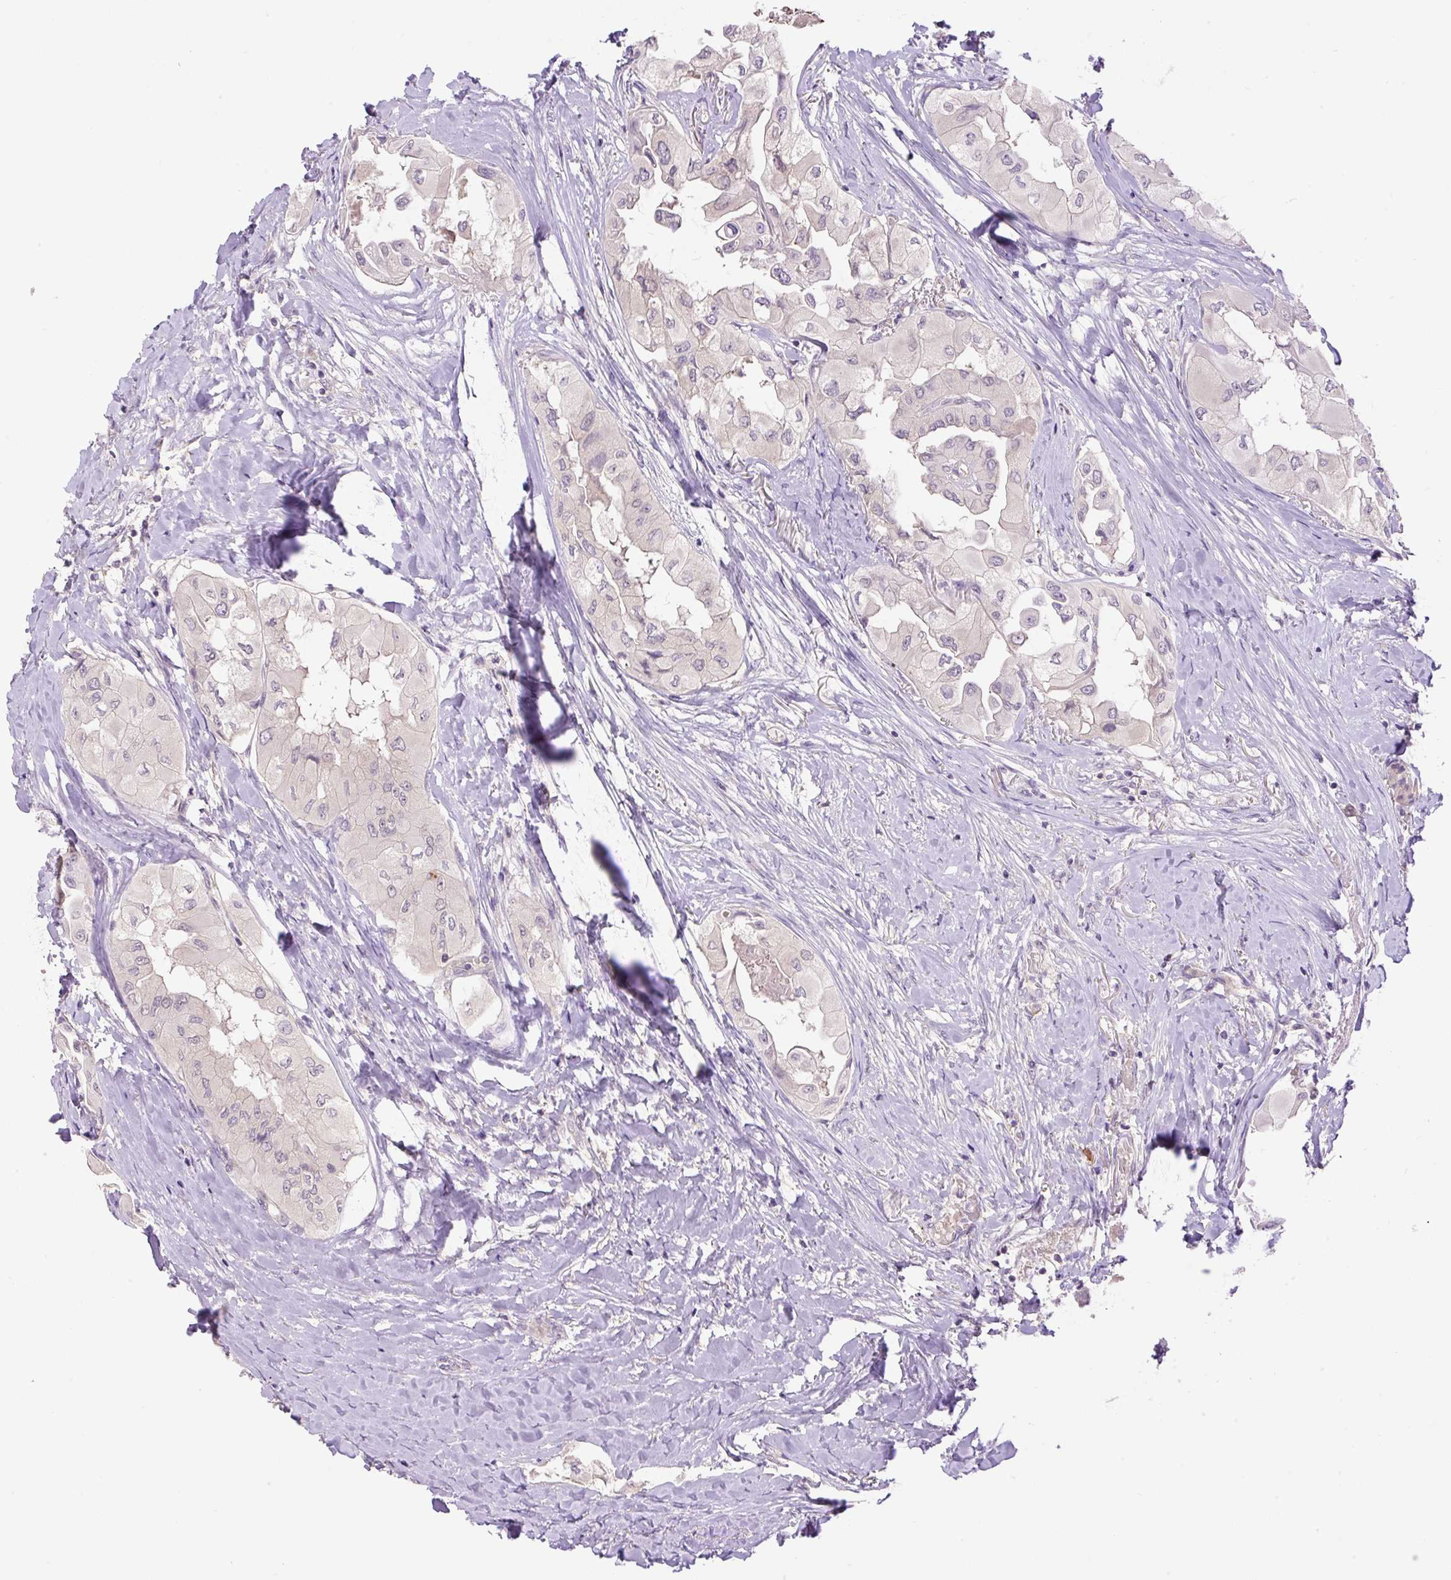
{"staining": {"intensity": "negative", "quantity": "none", "location": "none"}, "tissue": "thyroid cancer", "cell_type": "Tumor cells", "image_type": "cancer", "snomed": [{"axis": "morphology", "description": "Normal tissue, NOS"}, {"axis": "morphology", "description": "Papillary adenocarcinoma, NOS"}, {"axis": "topography", "description": "Thyroid gland"}], "caption": "An immunohistochemistry (IHC) histopathology image of thyroid papillary adenocarcinoma is shown. There is no staining in tumor cells of thyroid papillary adenocarcinoma.", "gene": "HABP4", "patient": {"sex": "female", "age": 59}}